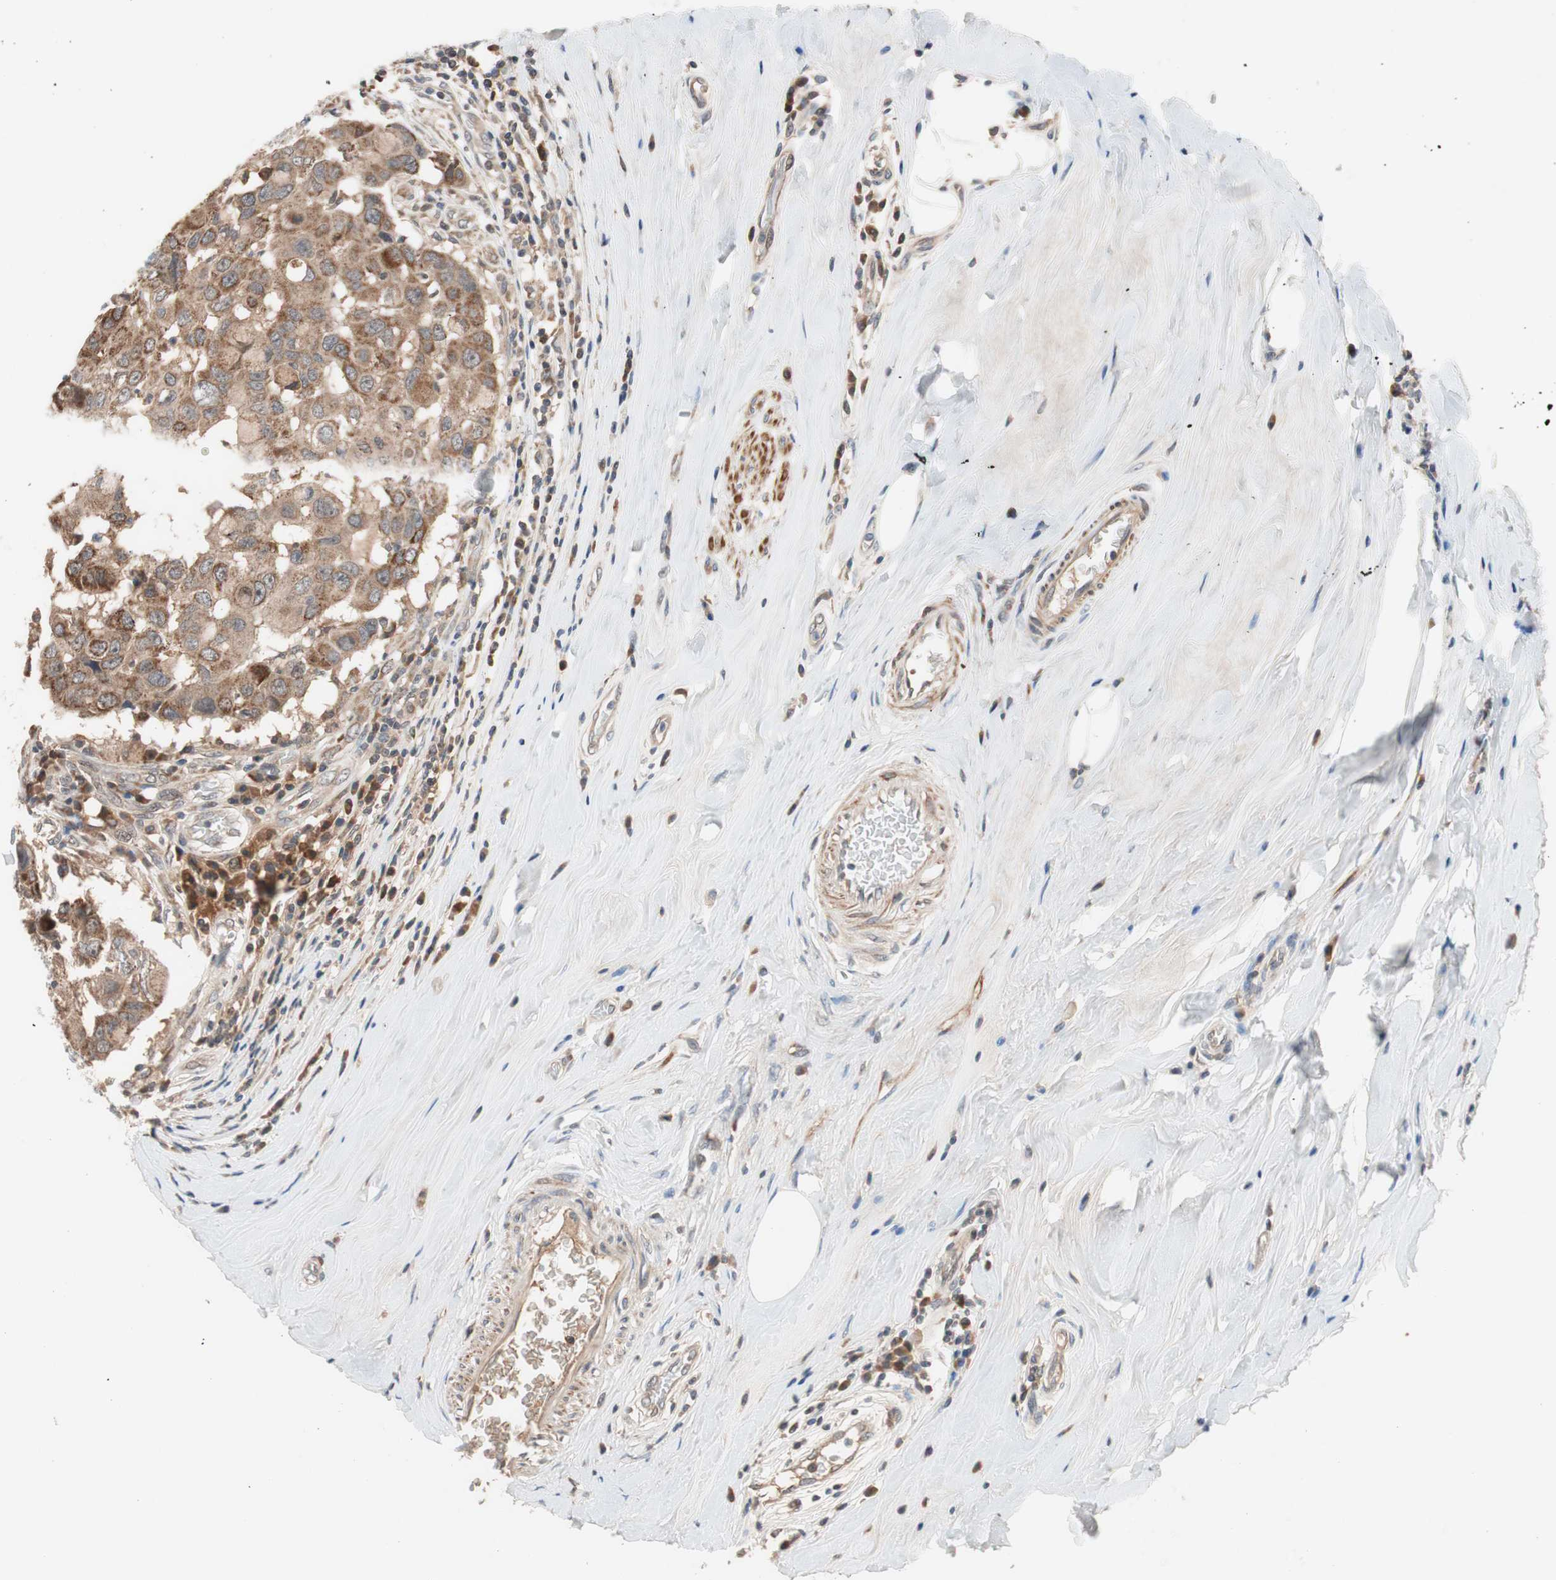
{"staining": {"intensity": "moderate", "quantity": ">75%", "location": "cytoplasmic/membranous"}, "tissue": "breast cancer", "cell_type": "Tumor cells", "image_type": "cancer", "snomed": [{"axis": "morphology", "description": "Duct carcinoma"}, {"axis": "topography", "description": "Breast"}], "caption": "A brown stain highlights moderate cytoplasmic/membranous positivity of a protein in human infiltrating ductal carcinoma (breast) tumor cells.", "gene": "HMBS", "patient": {"sex": "female", "age": 27}}